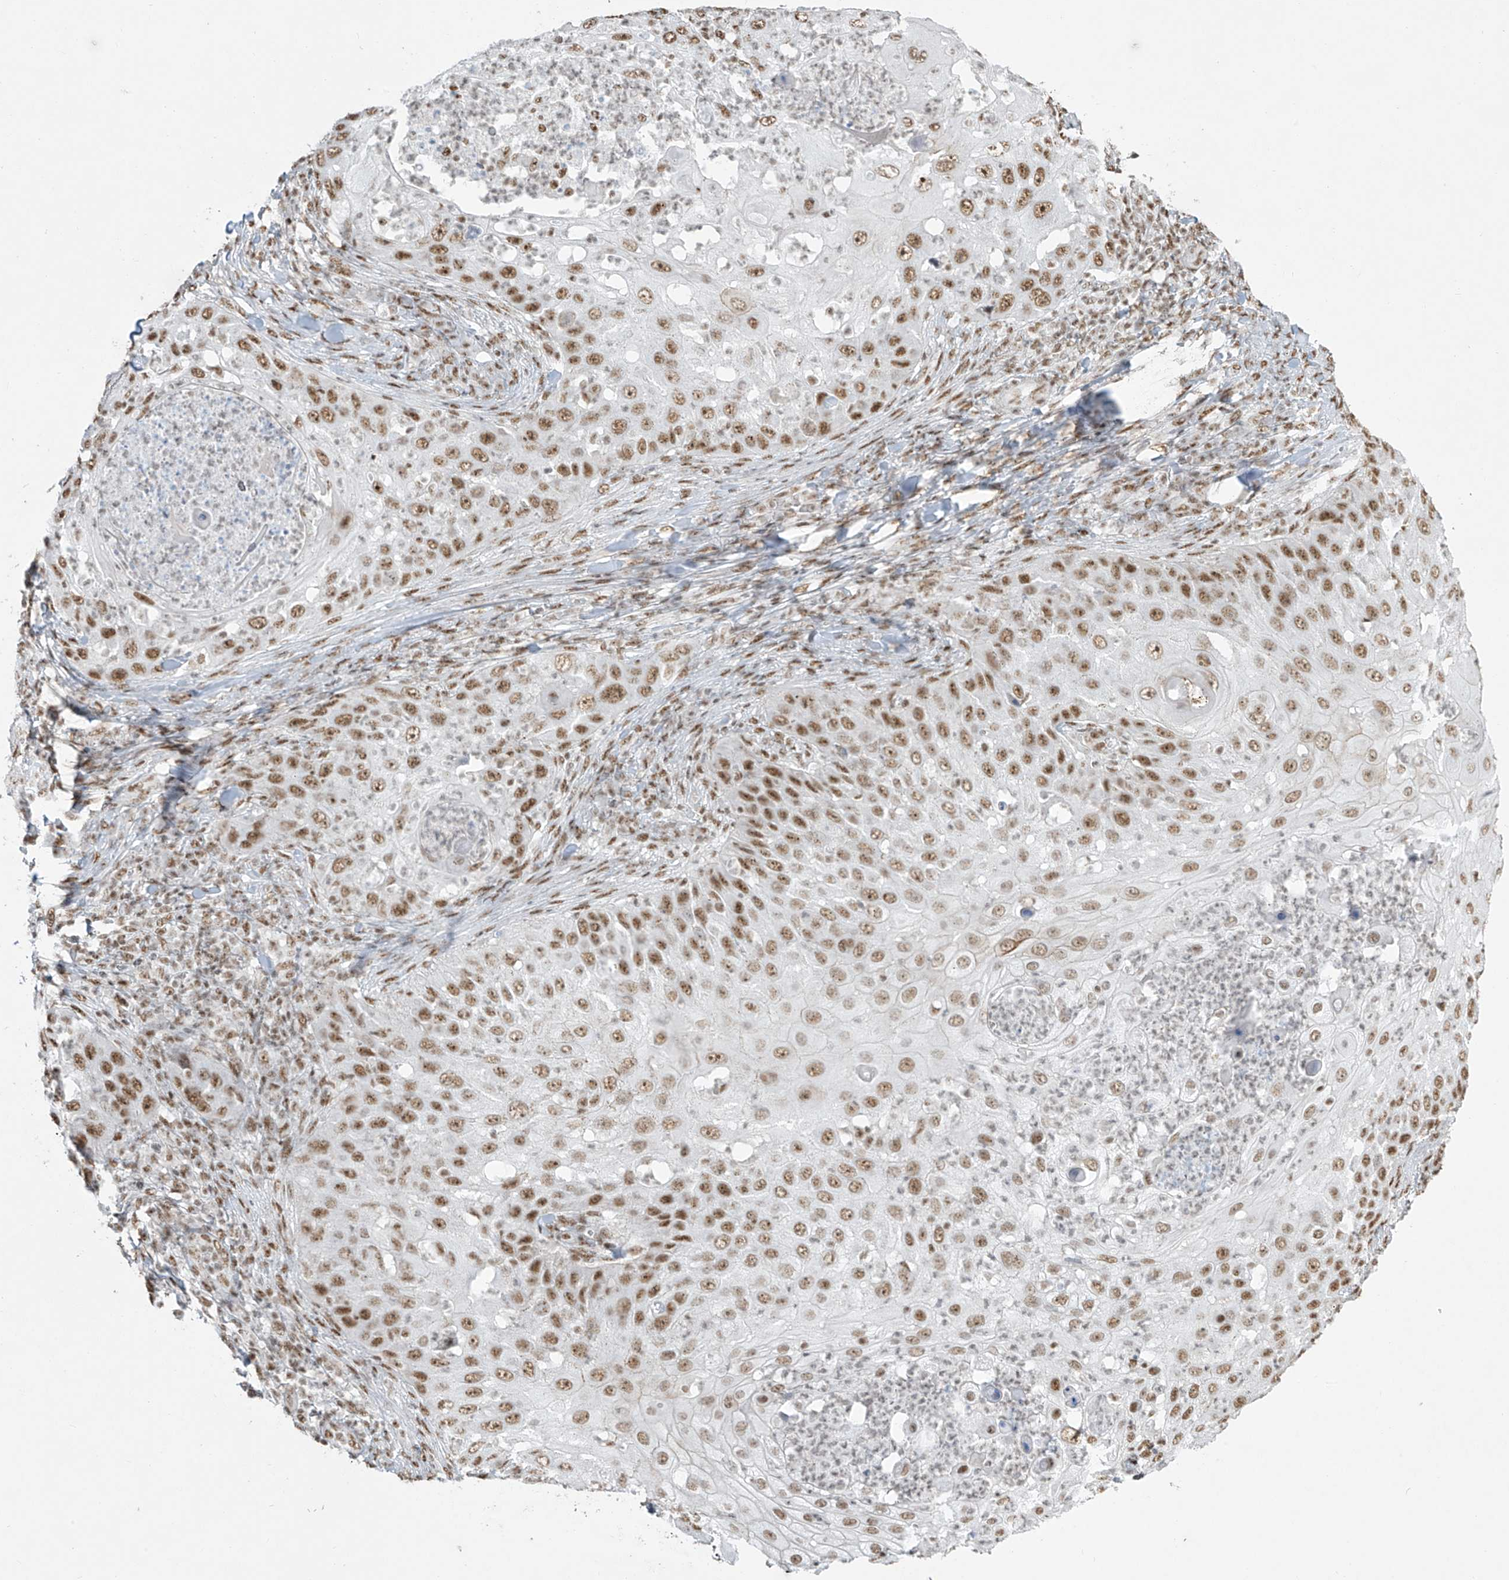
{"staining": {"intensity": "moderate", "quantity": ">75%", "location": "nuclear"}, "tissue": "skin cancer", "cell_type": "Tumor cells", "image_type": "cancer", "snomed": [{"axis": "morphology", "description": "Squamous cell carcinoma, NOS"}, {"axis": "topography", "description": "Skin"}], "caption": "High-magnification brightfield microscopy of squamous cell carcinoma (skin) stained with DAB (brown) and counterstained with hematoxylin (blue). tumor cells exhibit moderate nuclear staining is present in approximately>75% of cells.", "gene": "MS4A6A", "patient": {"sex": "female", "age": 44}}